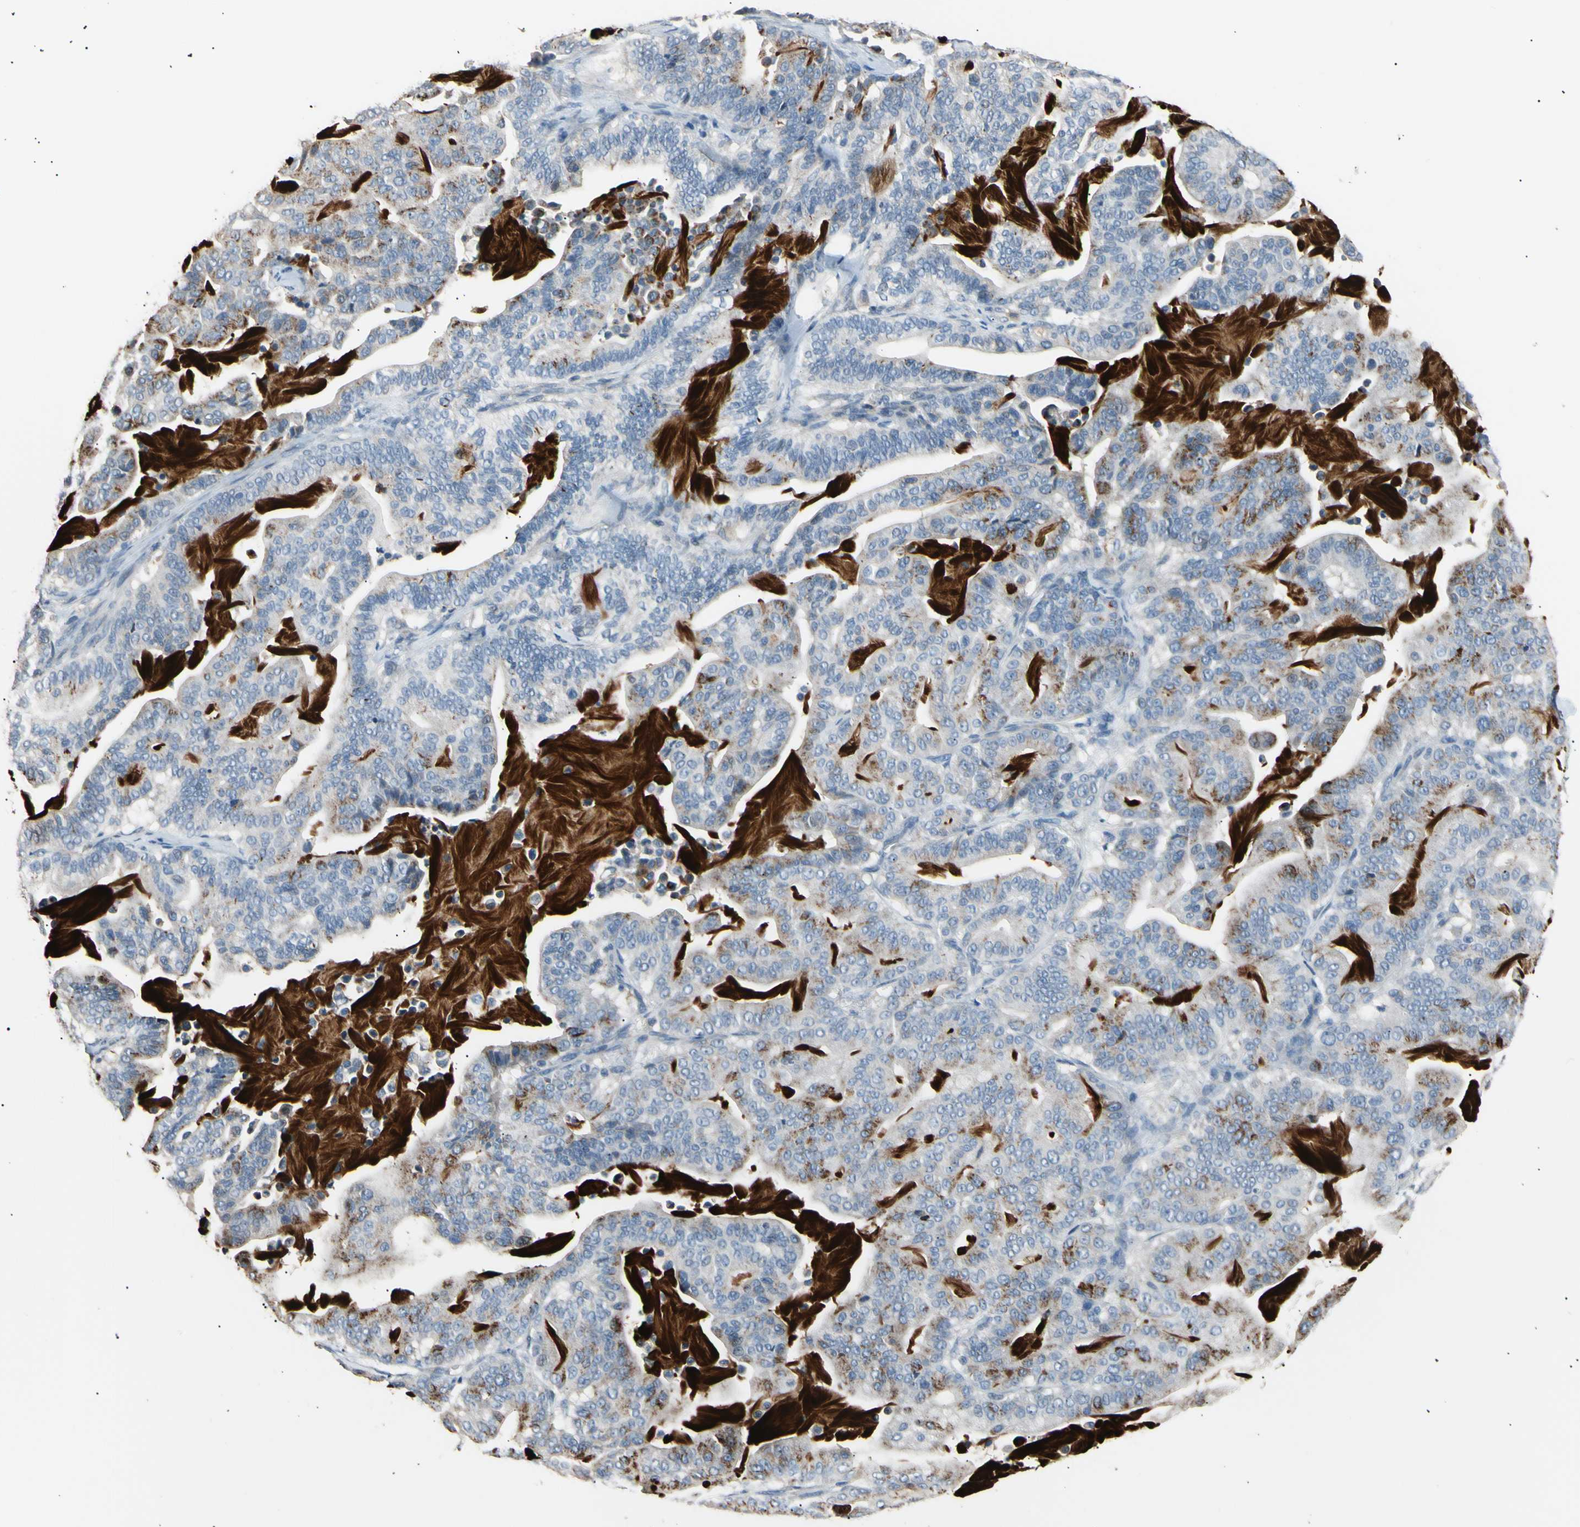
{"staining": {"intensity": "moderate", "quantity": "<25%", "location": "cytoplasmic/membranous"}, "tissue": "pancreatic cancer", "cell_type": "Tumor cells", "image_type": "cancer", "snomed": [{"axis": "morphology", "description": "Adenocarcinoma, NOS"}, {"axis": "topography", "description": "Pancreas"}], "caption": "Approximately <25% of tumor cells in human pancreatic cancer display moderate cytoplasmic/membranous protein expression as visualized by brown immunohistochemical staining.", "gene": "LDLR", "patient": {"sex": "male", "age": 63}}